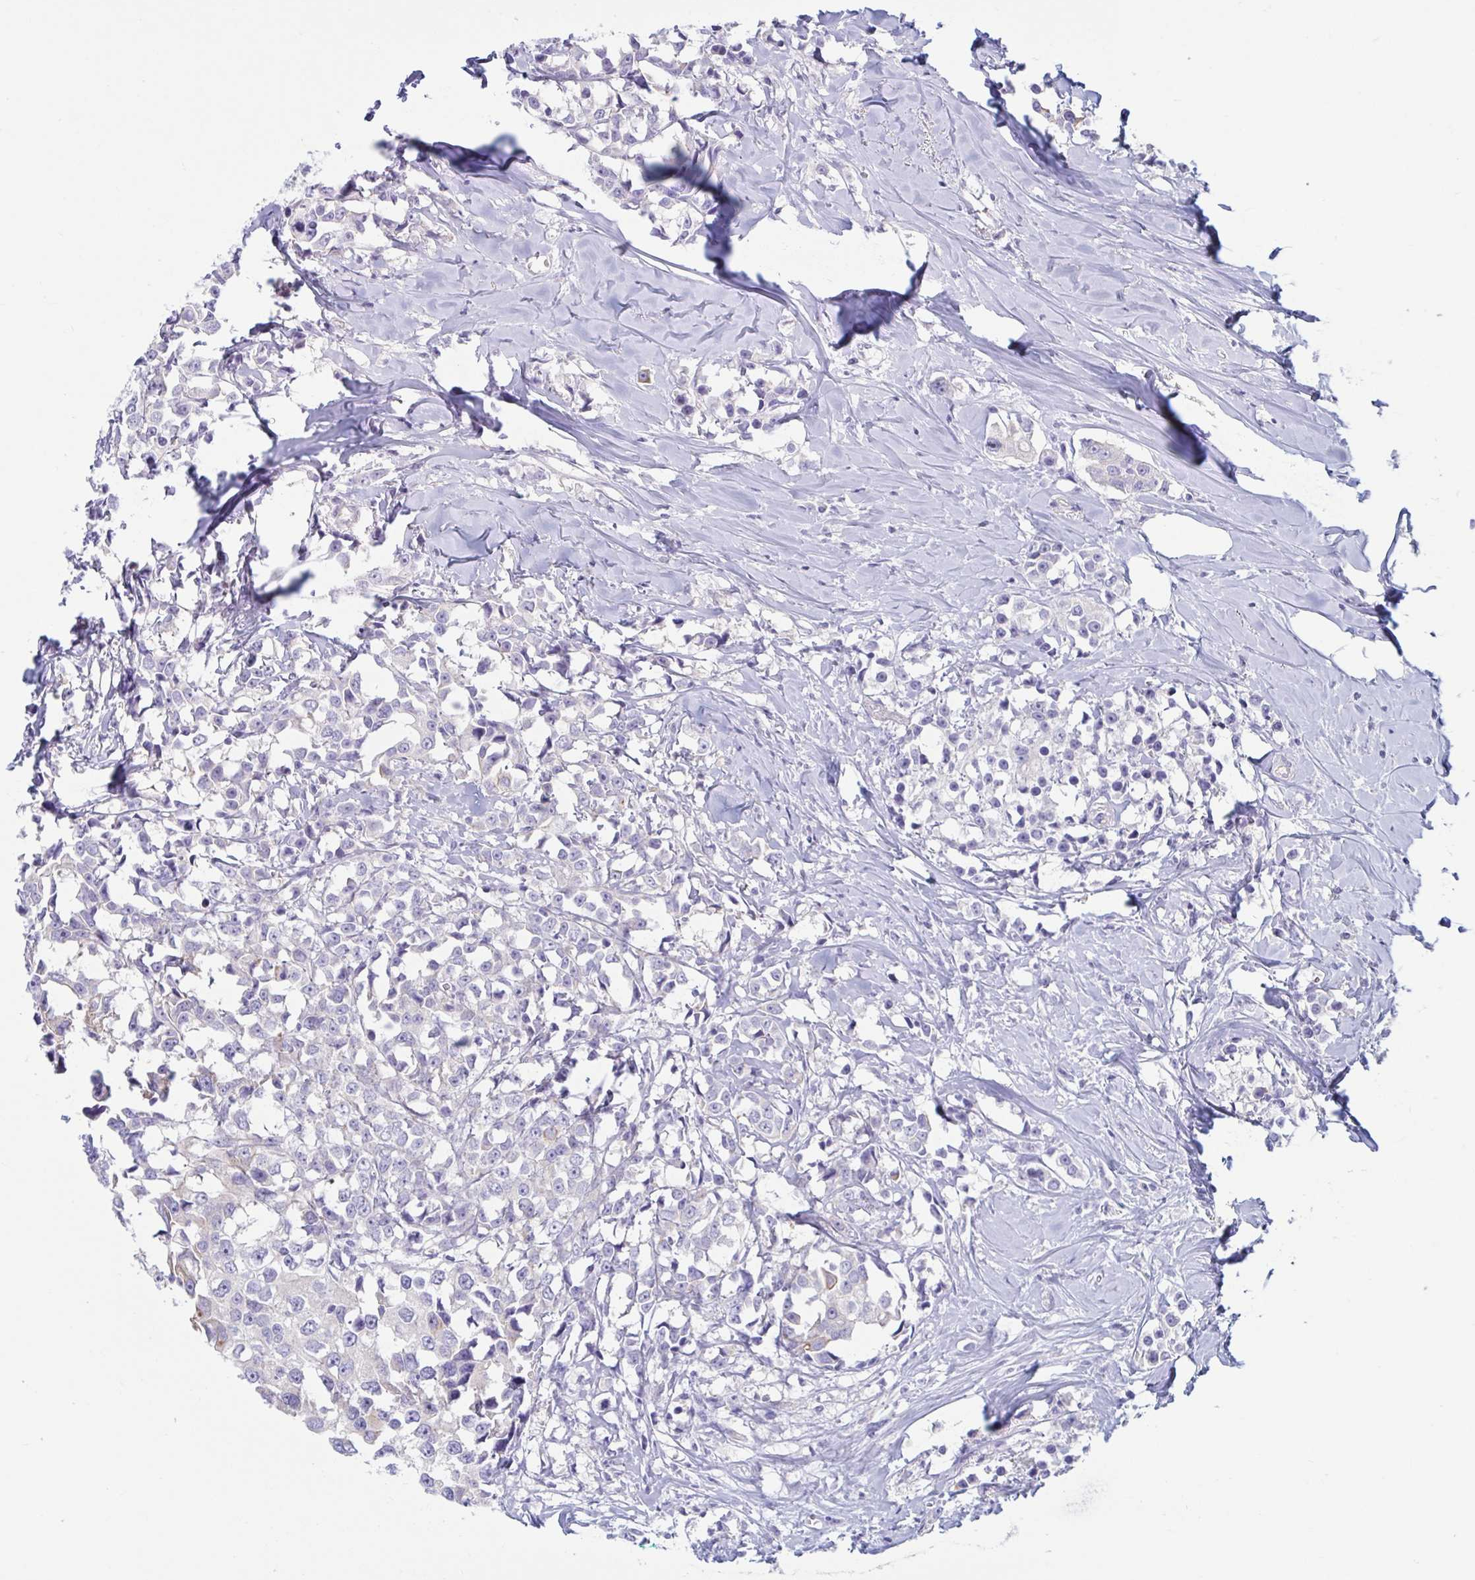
{"staining": {"intensity": "negative", "quantity": "none", "location": "none"}, "tissue": "breast cancer", "cell_type": "Tumor cells", "image_type": "cancer", "snomed": [{"axis": "morphology", "description": "Duct carcinoma"}, {"axis": "topography", "description": "Breast"}], "caption": "The image shows no significant staining in tumor cells of infiltrating ductal carcinoma (breast).", "gene": "TNNI2", "patient": {"sex": "female", "age": 80}}